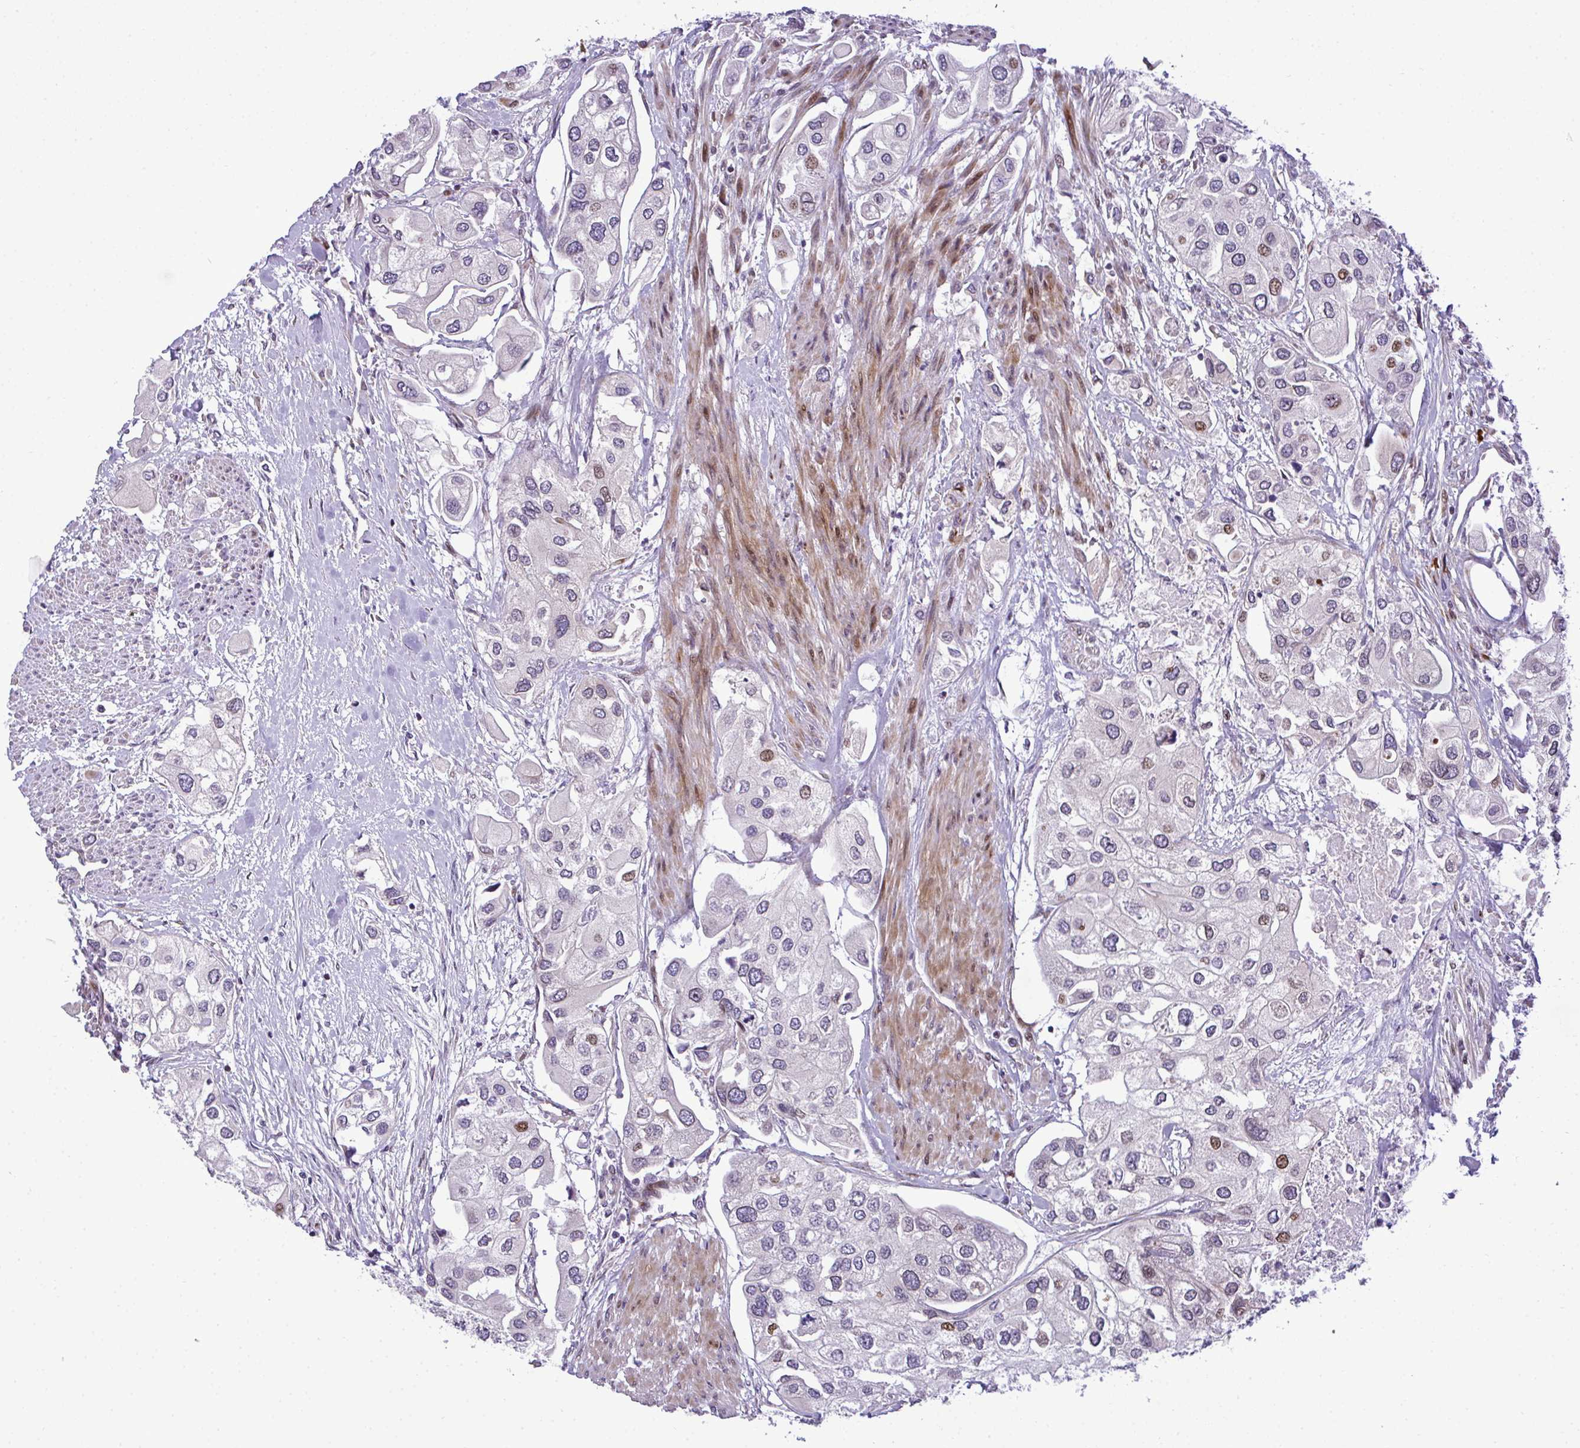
{"staining": {"intensity": "moderate", "quantity": "<25%", "location": "nuclear"}, "tissue": "urothelial cancer", "cell_type": "Tumor cells", "image_type": "cancer", "snomed": [{"axis": "morphology", "description": "Urothelial carcinoma, High grade"}, {"axis": "topography", "description": "Urinary bladder"}], "caption": "A histopathology image of human urothelial cancer stained for a protein demonstrates moderate nuclear brown staining in tumor cells.", "gene": "CASTOR2", "patient": {"sex": "male", "age": 64}}